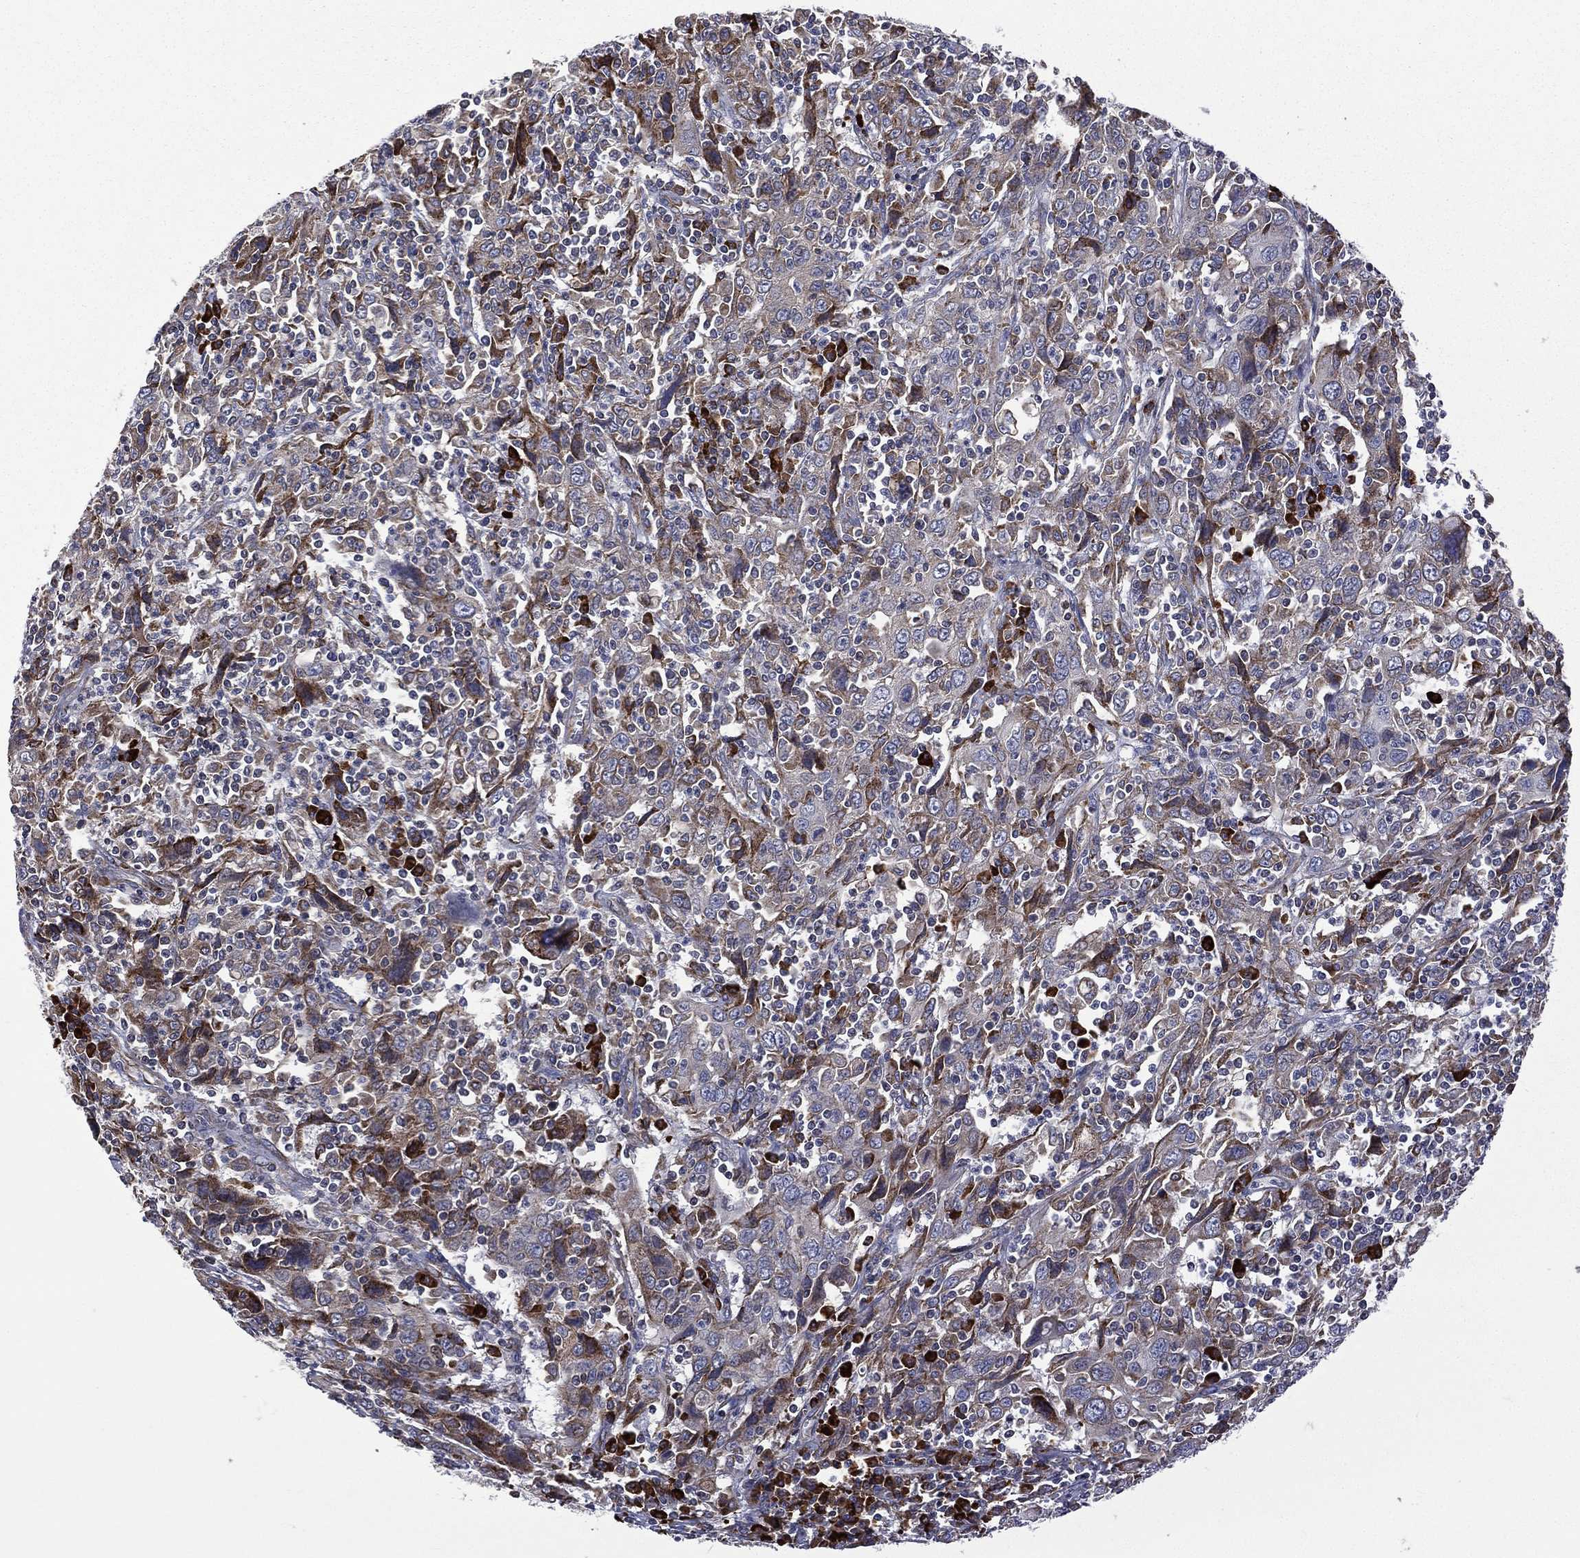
{"staining": {"intensity": "moderate", "quantity": "25%-75%", "location": "cytoplasmic/membranous"}, "tissue": "cervical cancer", "cell_type": "Tumor cells", "image_type": "cancer", "snomed": [{"axis": "morphology", "description": "Squamous cell carcinoma, NOS"}, {"axis": "topography", "description": "Cervix"}], "caption": "High-power microscopy captured an immunohistochemistry histopathology image of cervical cancer (squamous cell carcinoma), revealing moderate cytoplasmic/membranous positivity in about 25%-75% of tumor cells.", "gene": "C20orf96", "patient": {"sex": "female", "age": 46}}